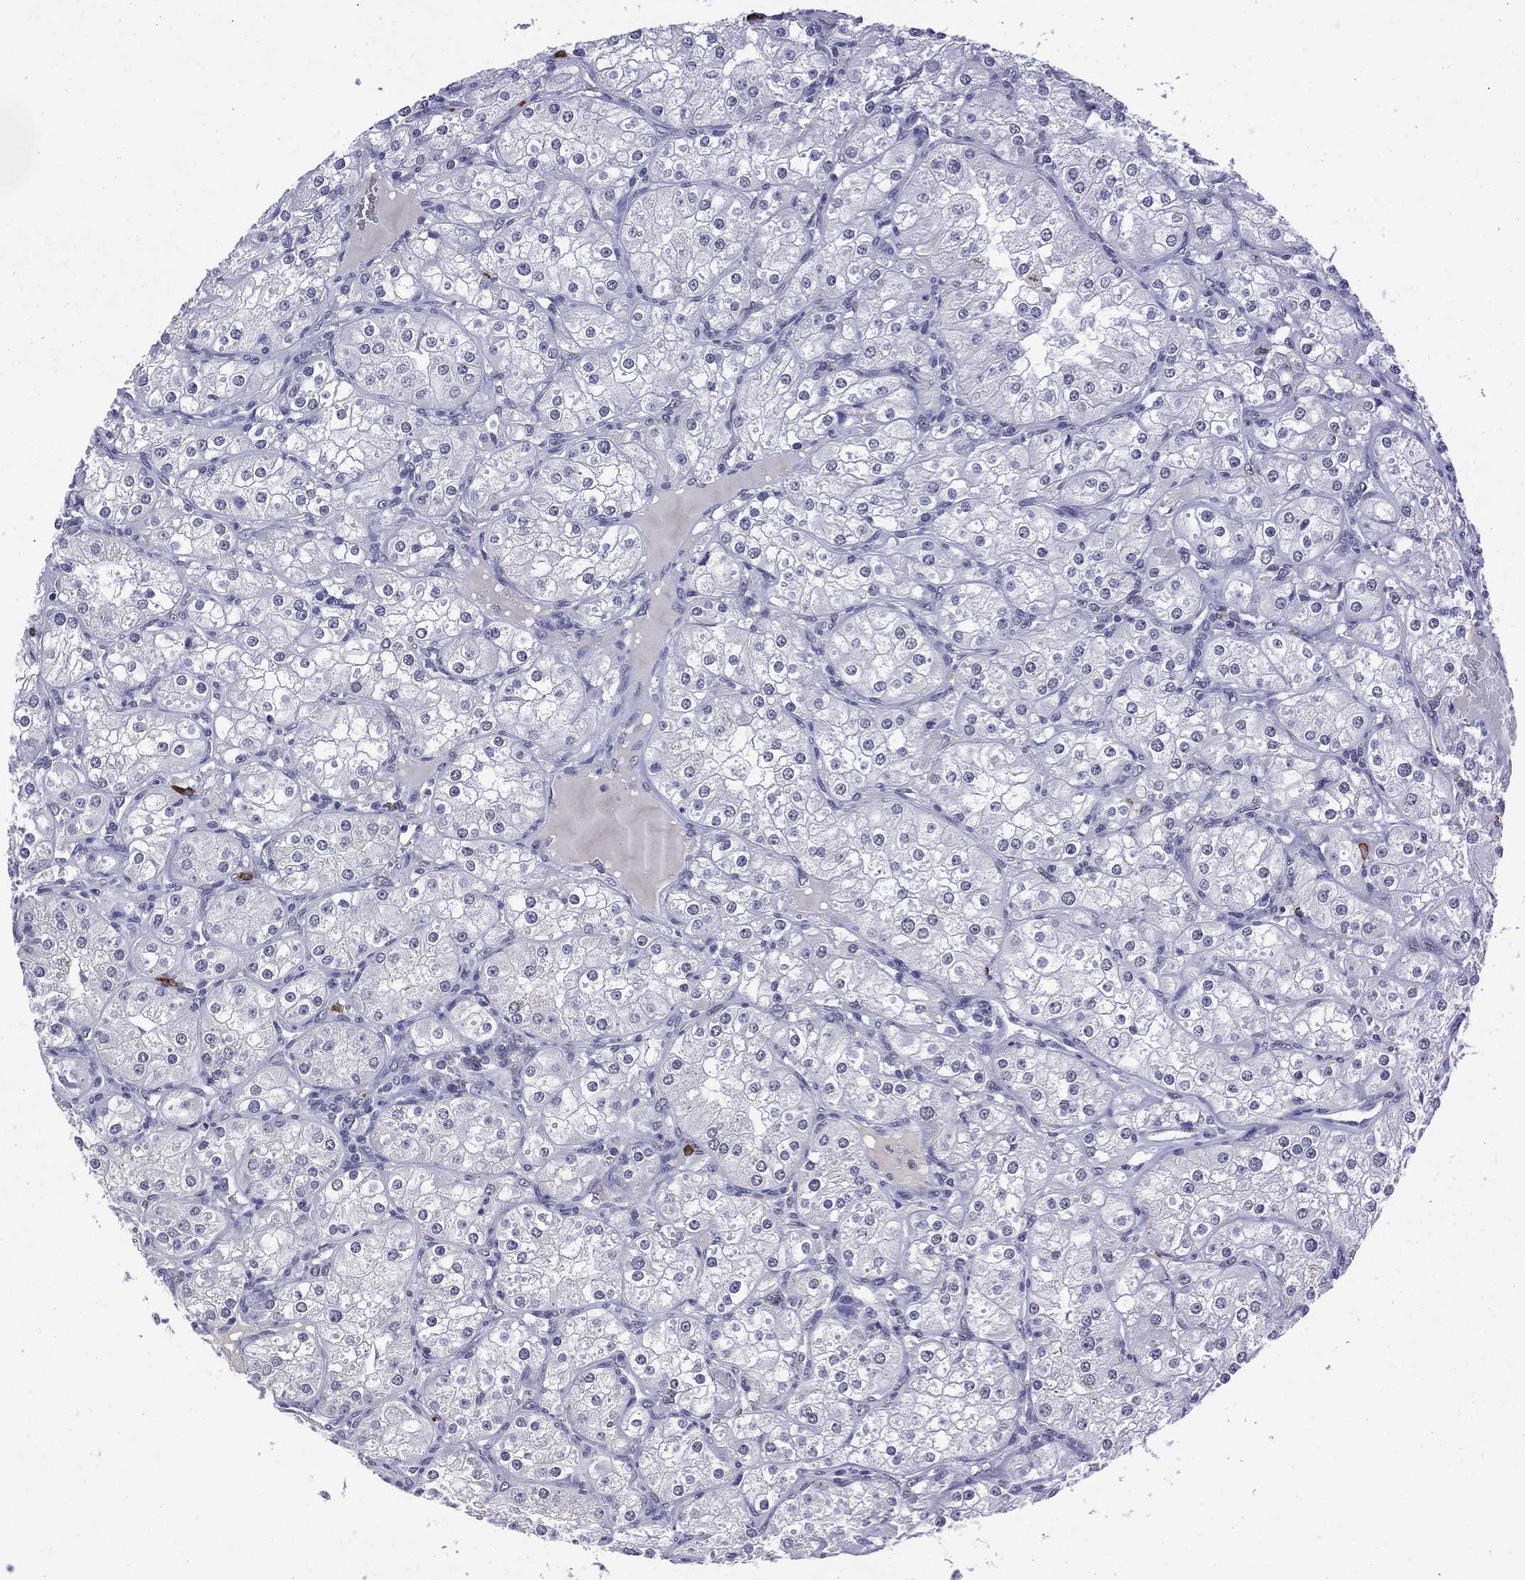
{"staining": {"intensity": "negative", "quantity": "none", "location": "none"}, "tissue": "renal cancer", "cell_type": "Tumor cells", "image_type": "cancer", "snomed": [{"axis": "morphology", "description": "Adenocarcinoma, NOS"}, {"axis": "topography", "description": "Kidney"}], "caption": "IHC photomicrograph of human renal cancer (adenocarcinoma) stained for a protein (brown), which reveals no expression in tumor cells.", "gene": "ASB10", "patient": {"sex": "male", "age": 77}}